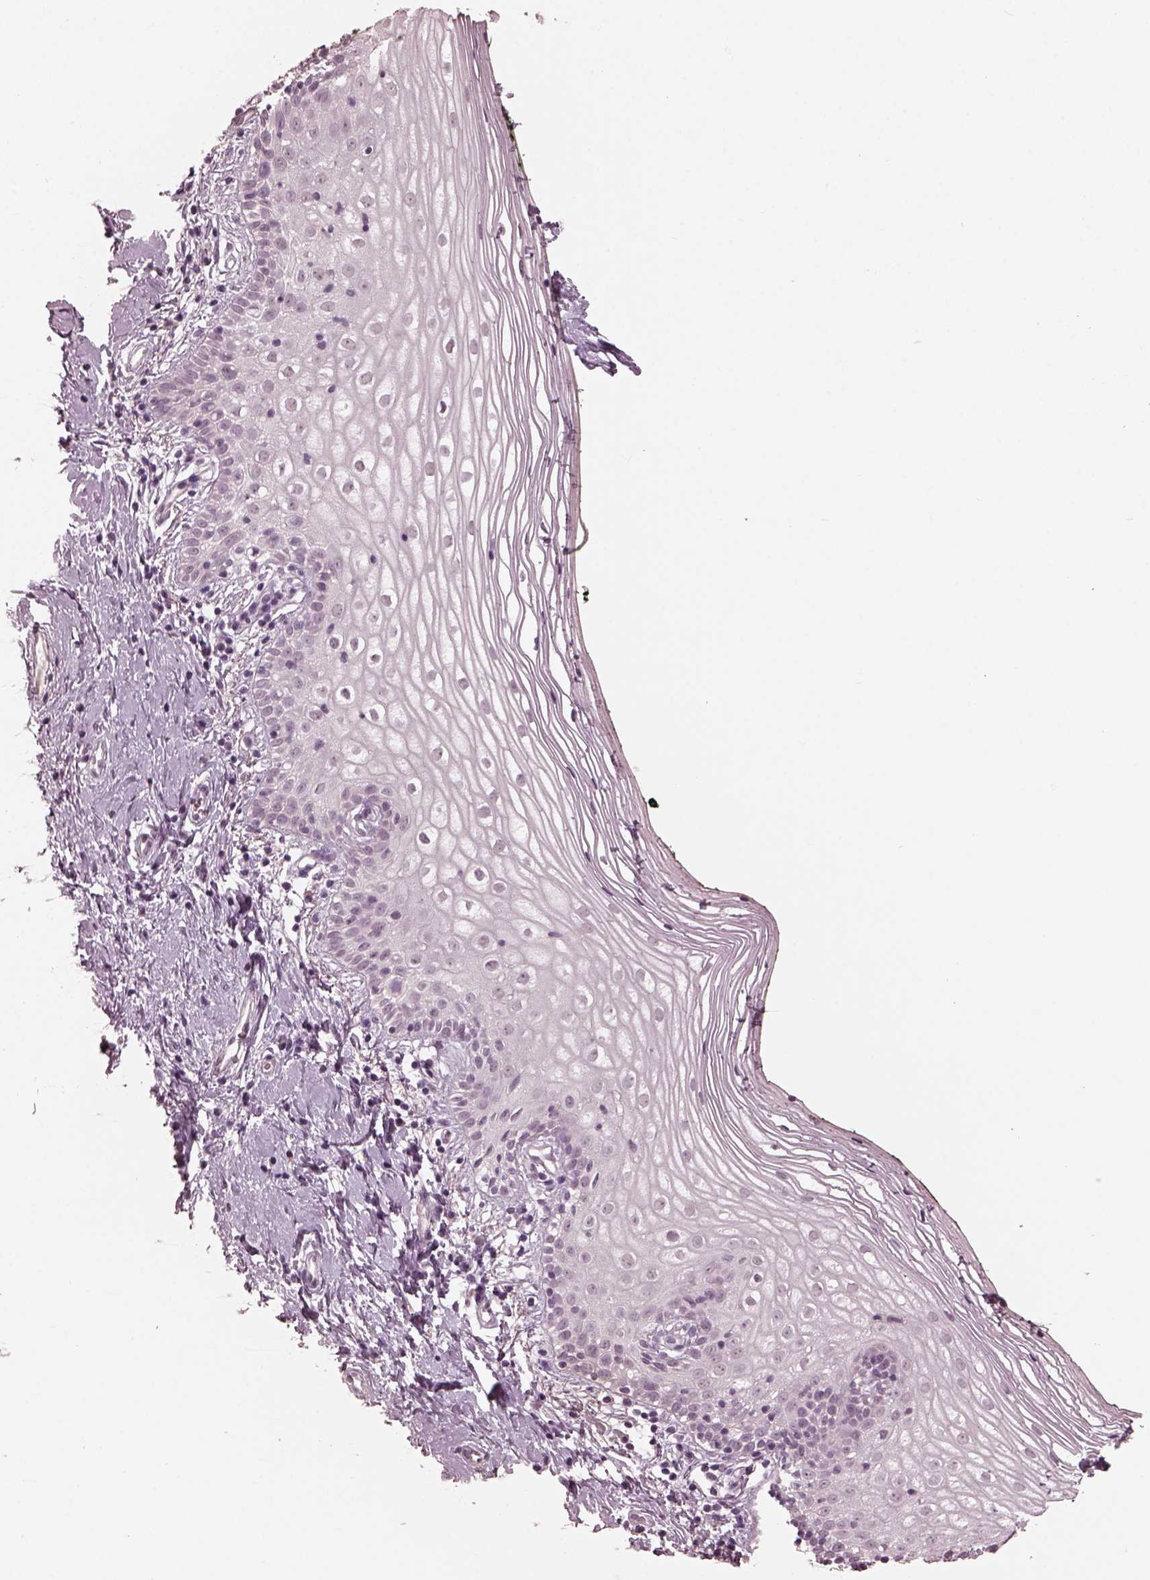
{"staining": {"intensity": "negative", "quantity": "none", "location": "none"}, "tissue": "vagina", "cell_type": "Squamous epithelial cells", "image_type": "normal", "snomed": [{"axis": "morphology", "description": "Normal tissue, NOS"}, {"axis": "topography", "description": "Vagina"}], "caption": "This is an immunohistochemistry (IHC) image of benign human vagina. There is no staining in squamous epithelial cells.", "gene": "OPTC", "patient": {"sex": "female", "age": 47}}